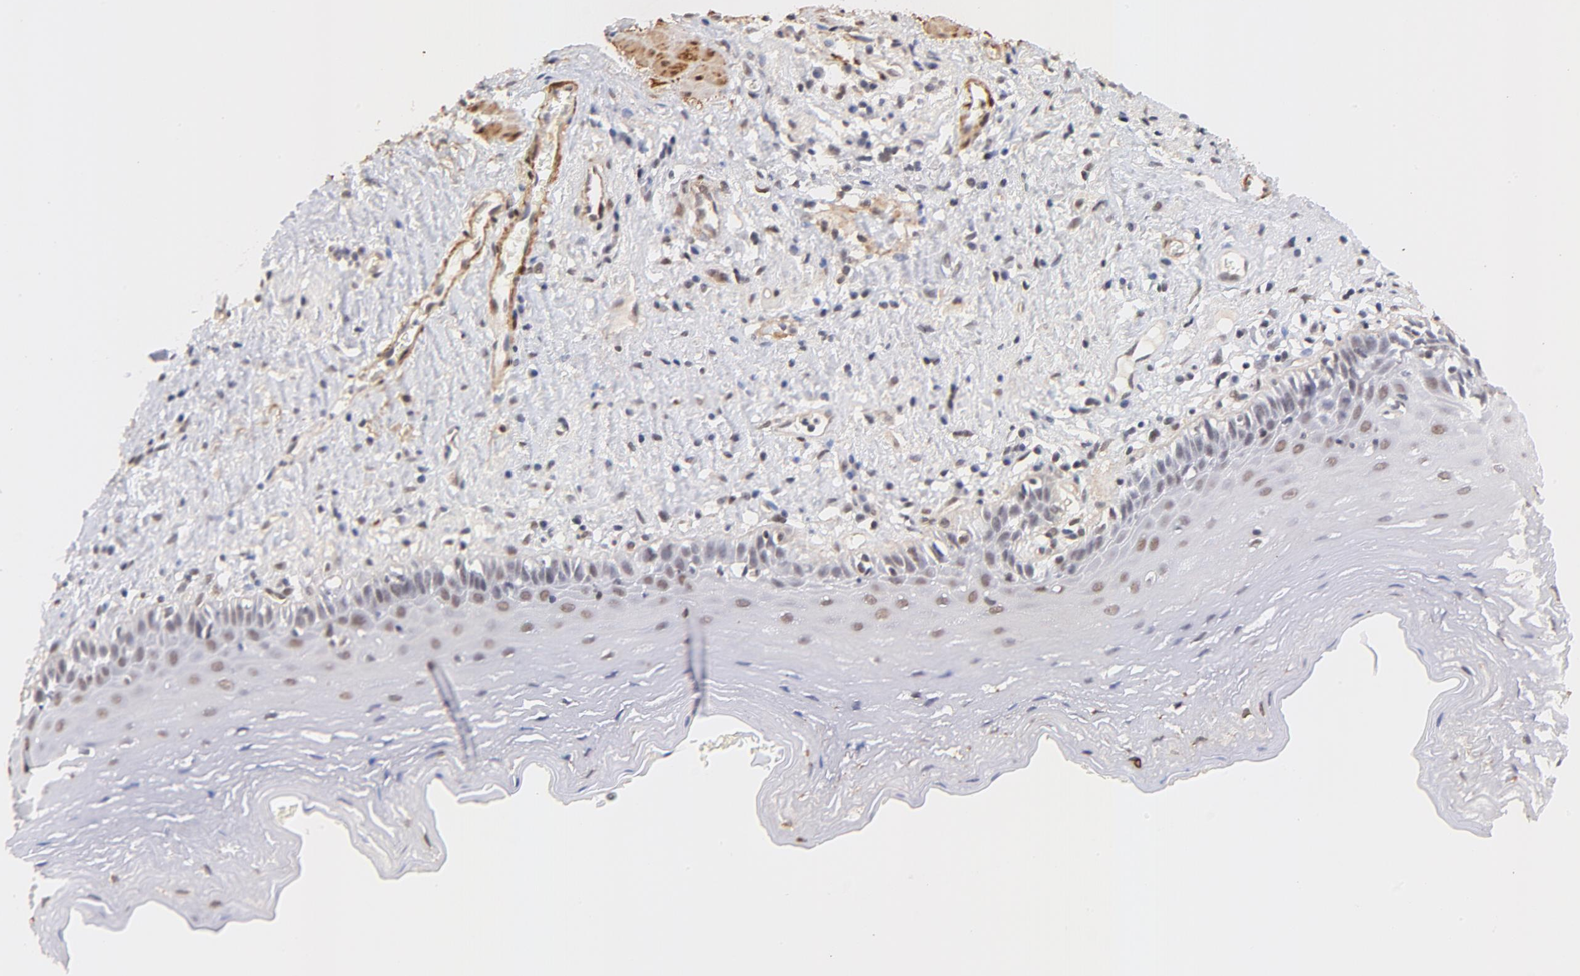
{"staining": {"intensity": "weak", "quantity": "25%-75%", "location": "nuclear"}, "tissue": "esophagus", "cell_type": "Squamous epithelial cells", "image_type": "normal", "snomed": [{"axis": "morphology", "description": "Normal tissue, NOS"}, {"axis": "topography", "description": "Esophagus"}], "caption": "This photomicrograph demonstrates immunohistochemistry (IHC) staining of normal human esophagus, with low weak nuclear positivity in approximately 25%-75% of squamous epithelial cells.", "gene": "ZFP92", "patient": {"sex": "female", "age": 70}}